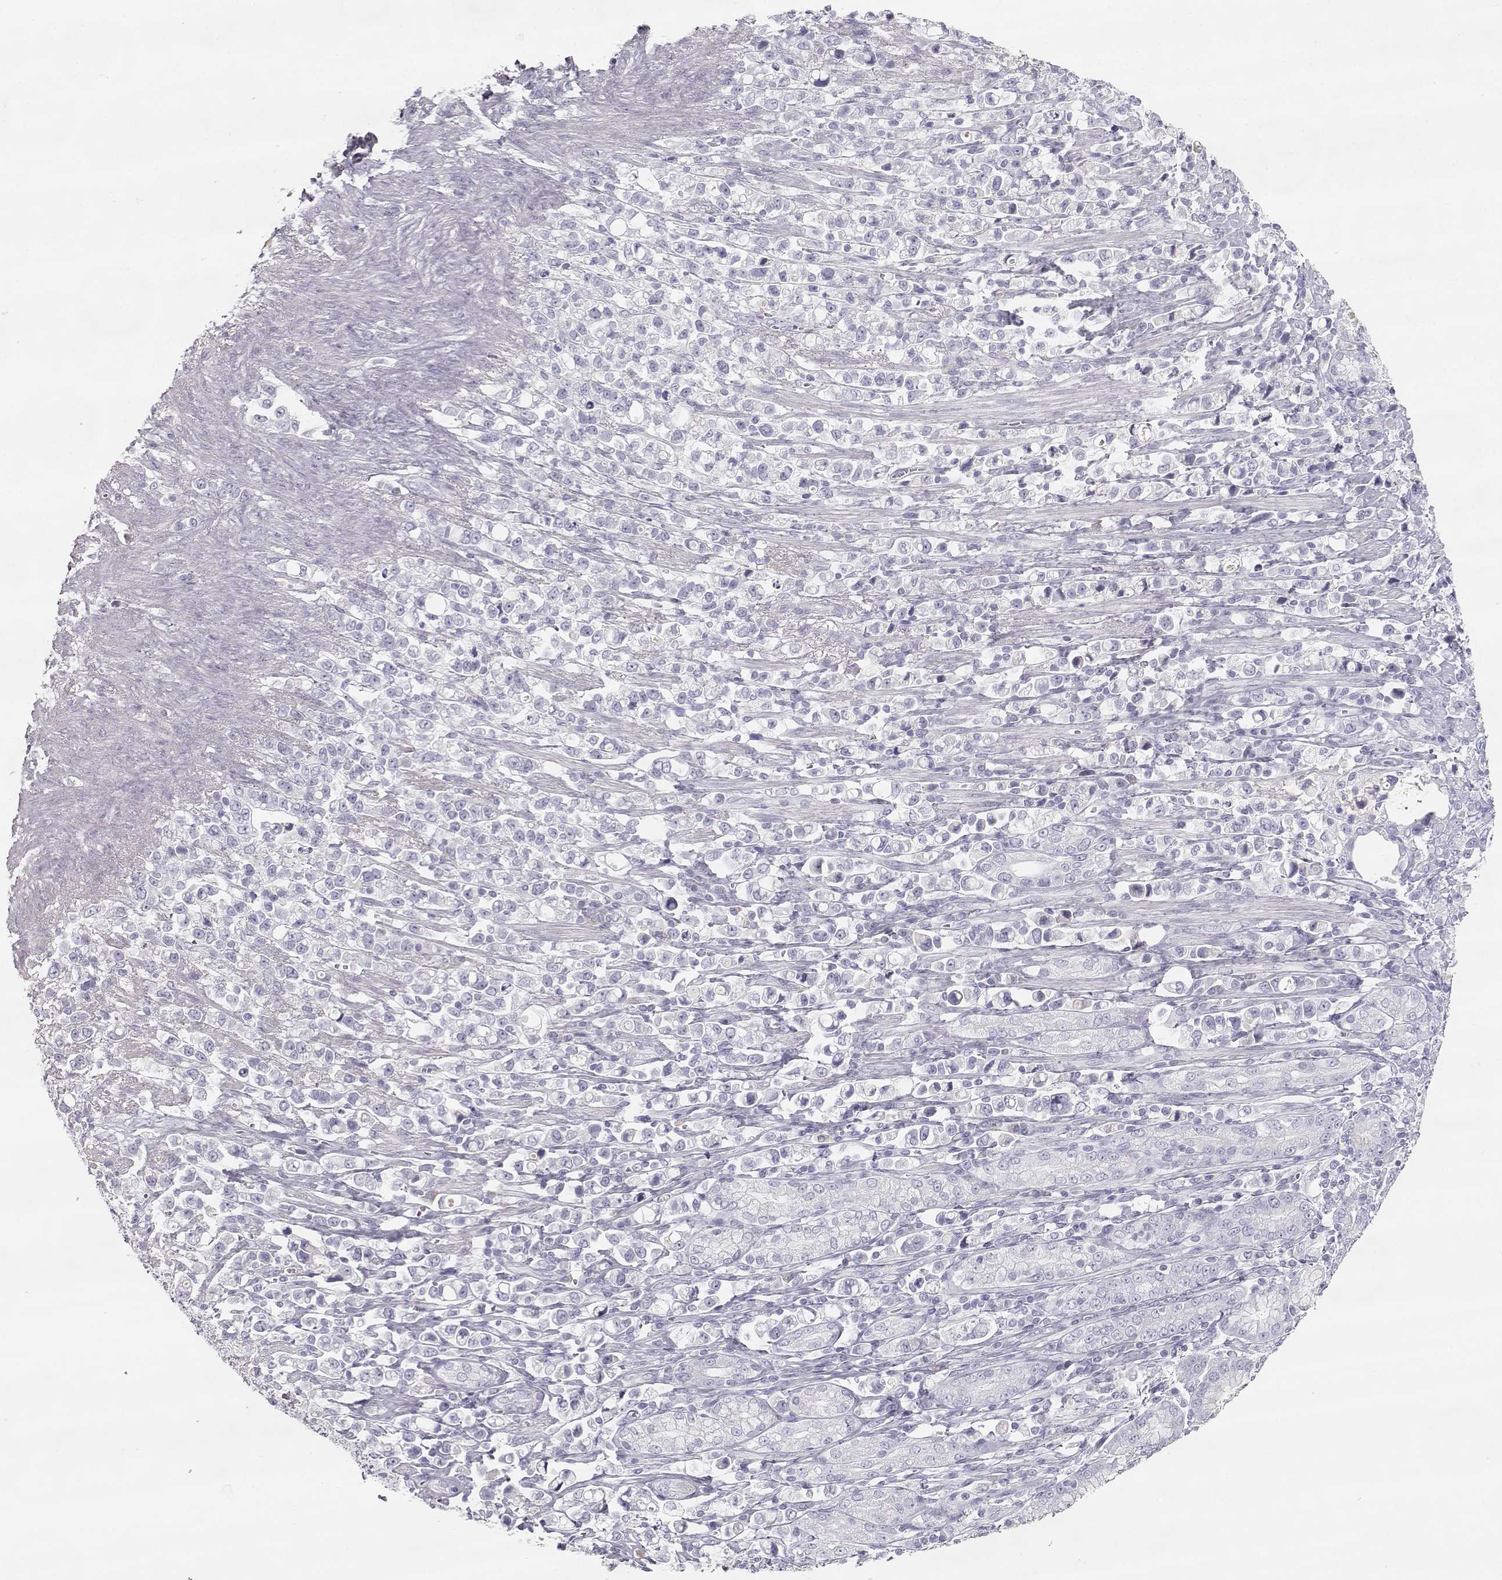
{"staining": {"intensity": "negative", "quantity": "none", "location": "none"}, "tissue": "stomach cancer", "cell_type": "Tumor cells", "image_type": "cancer", "snomed": [{"axis": "morphology", "description": "Adenocarcinoma, NOS"}, {"axis": "topography", "description": "Stomach"}], "caption": "A high-resolution histopathology image shows immunohistochemistry (IHC) staining of stomach cancer, which demonstrates no significant staining in tumor cells.", "gene": "SLCO6A1", "patient": {"sex": "male", "age": 63}}